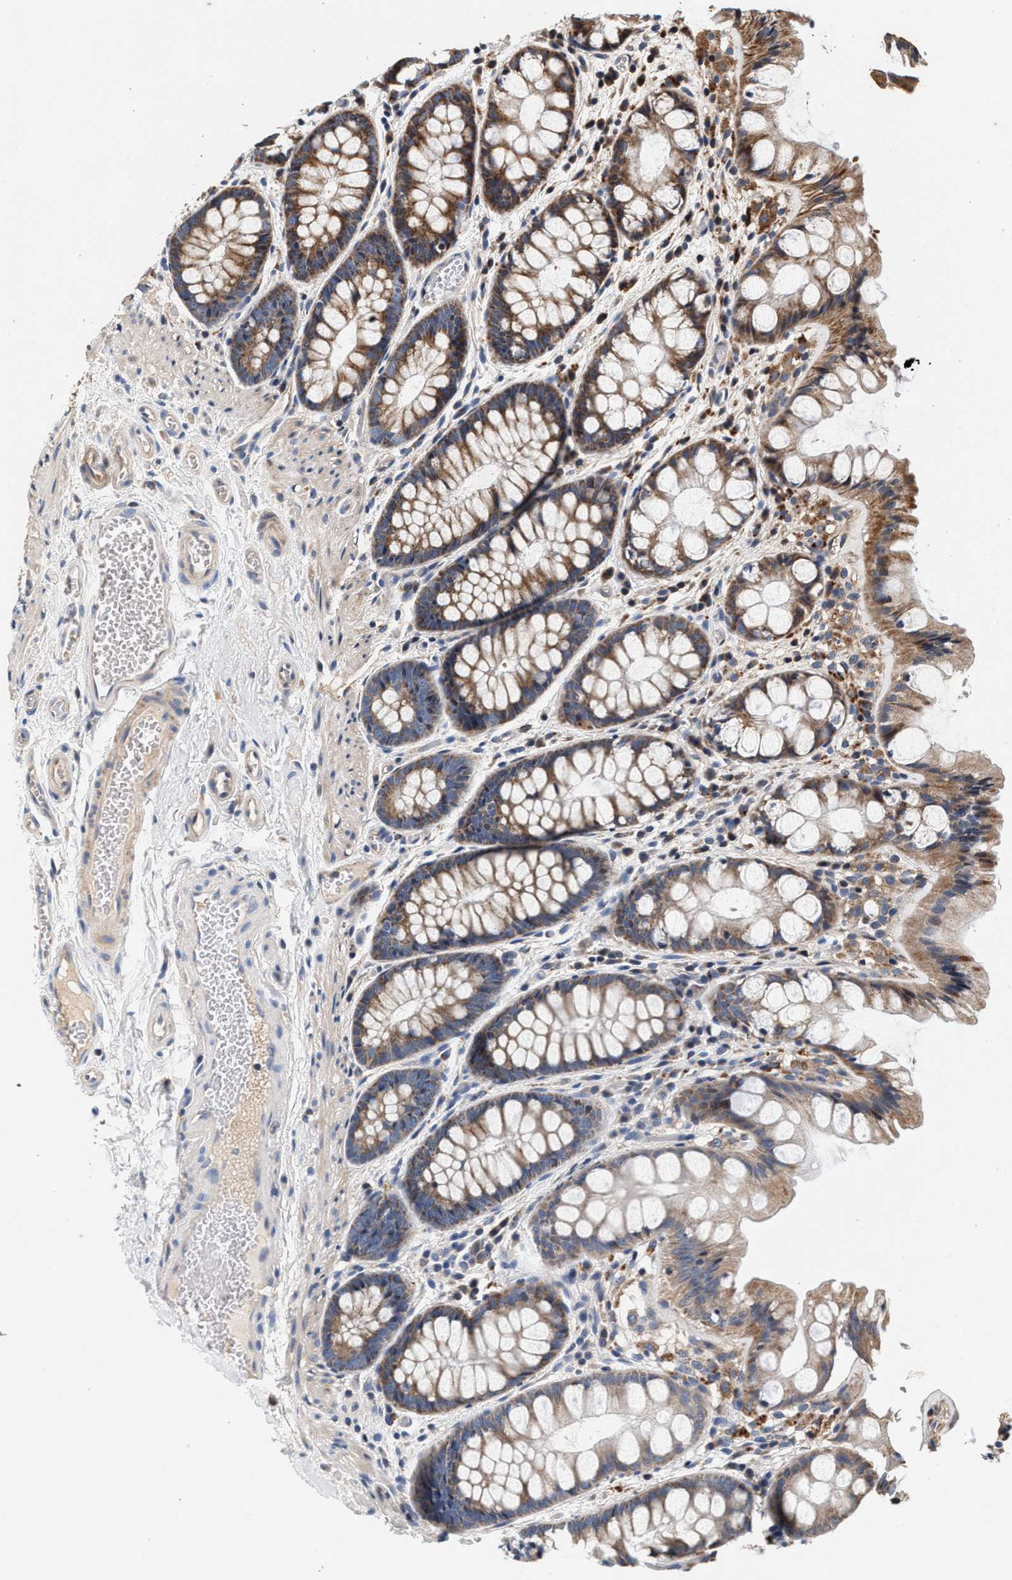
{"staining": {"intensity": "weak", "quantity": ">75%", "location": "cytoplasmic/membranous"}, "tissue": "colon", "cell_type": "Endothelial cells", "image_type": "normal", "snomed": [{"axis": "morphology", "description": "Normal tissue, NOS"}, {"axis": "topography", "description": "Colon"}], "caption": "IHC photomicrograph of unremarkable colon stained for a protein (brown), which displays low levels of weak cytoplasmic/membranous positivity in about >75% of endothelial cells.", "gene": "PTGR3", "patient": {"sex": "male", "age": 47}}